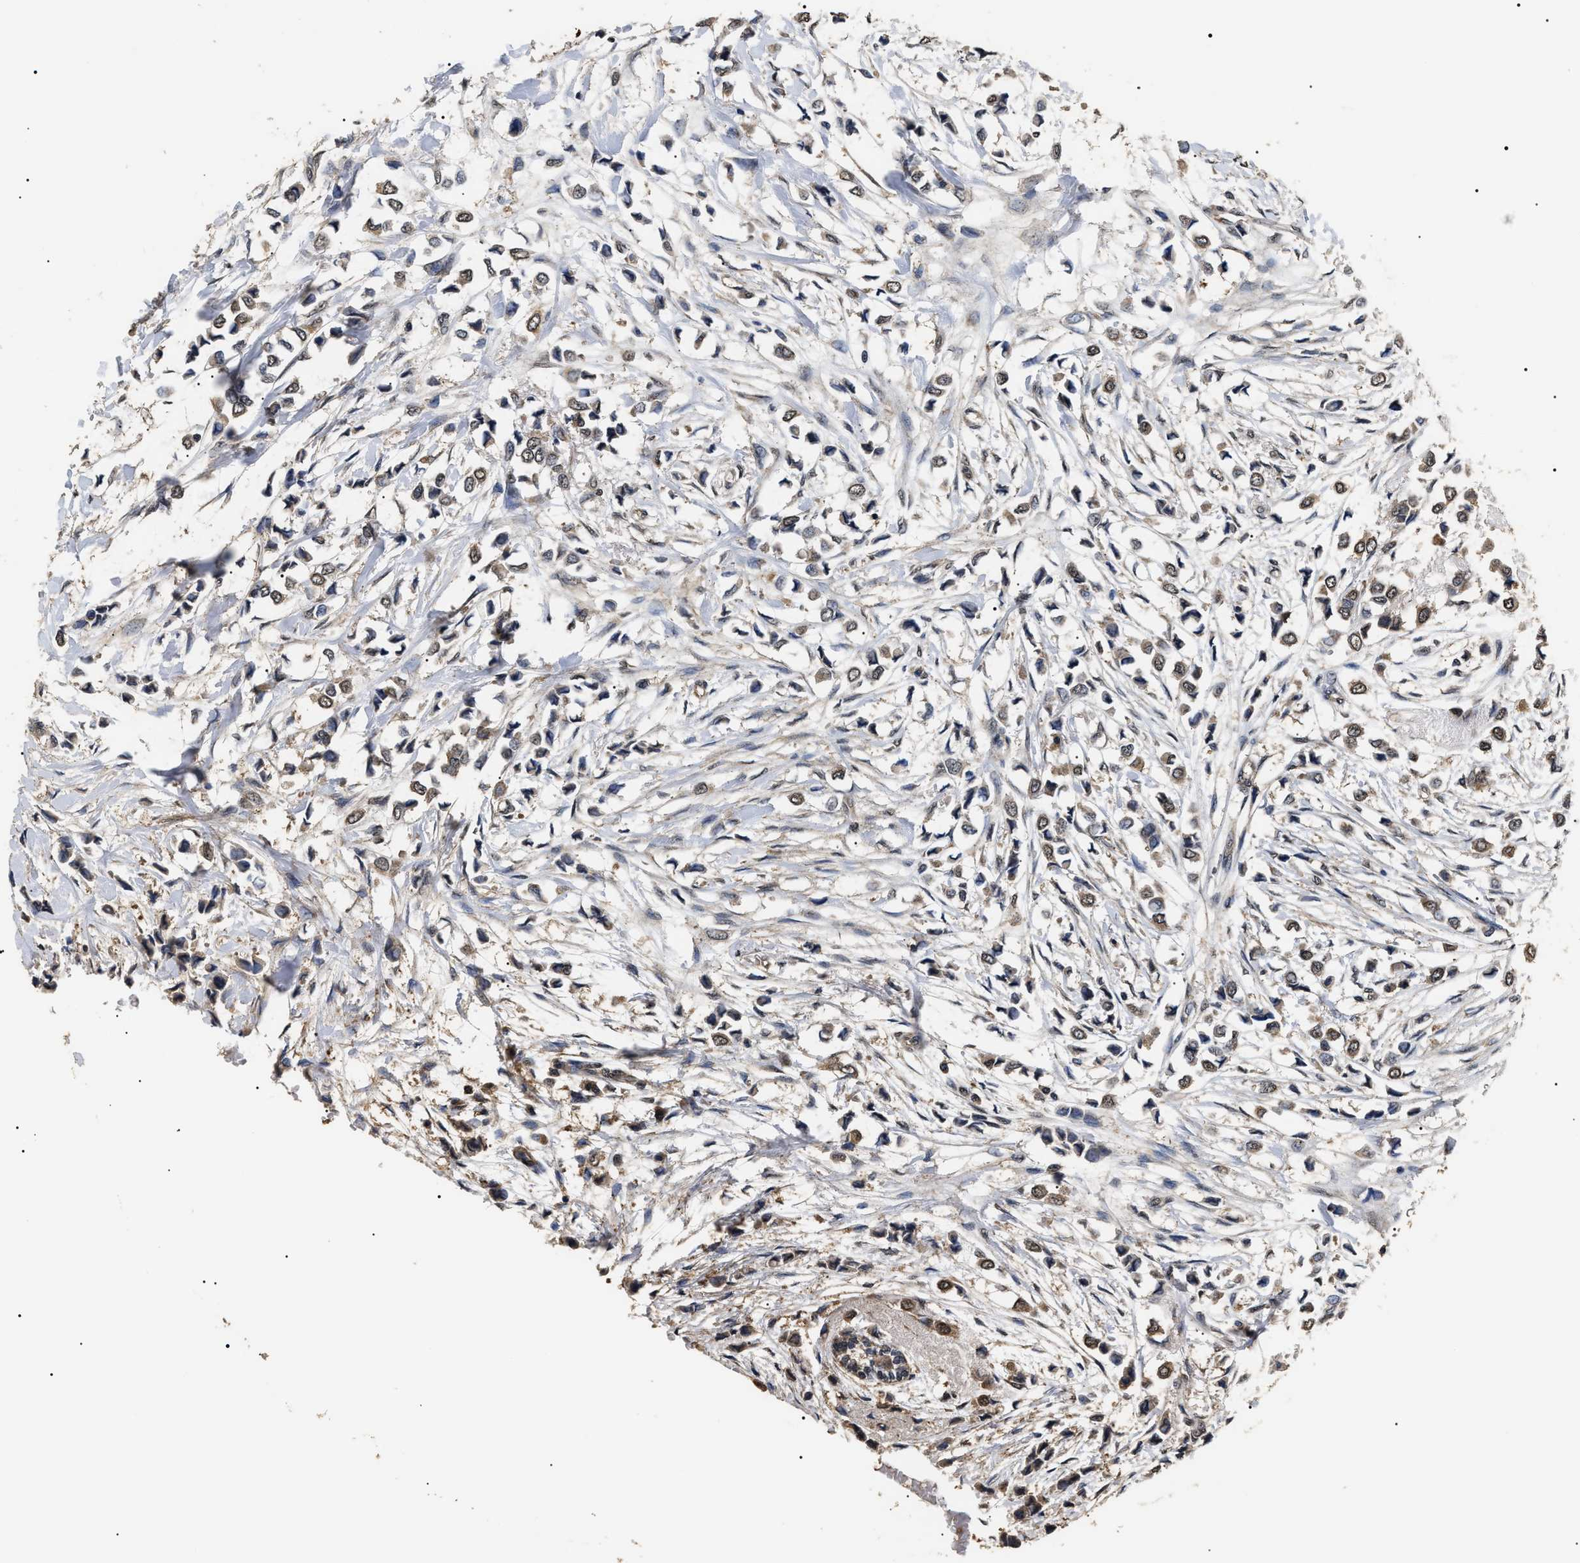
{"staining": {"intensity": "weak", "quantity": ">75%", "location": "cytoplasmic/membranous,nuclear"}, "tissue": "breast cancer", "cell_type": "Tumor cells", "image_type": "cancer", "snomed": [{"axis": "morphology", "description": "Lobular carcinoma"}, {"axis": "topography", "description": "Breast"}], "caption": "Human breast cancer stained with a protein marker demonstrates weak staining in tumor cells.", "gene": "PSMD8", "patient": {"sex": "female", "age": 51}}